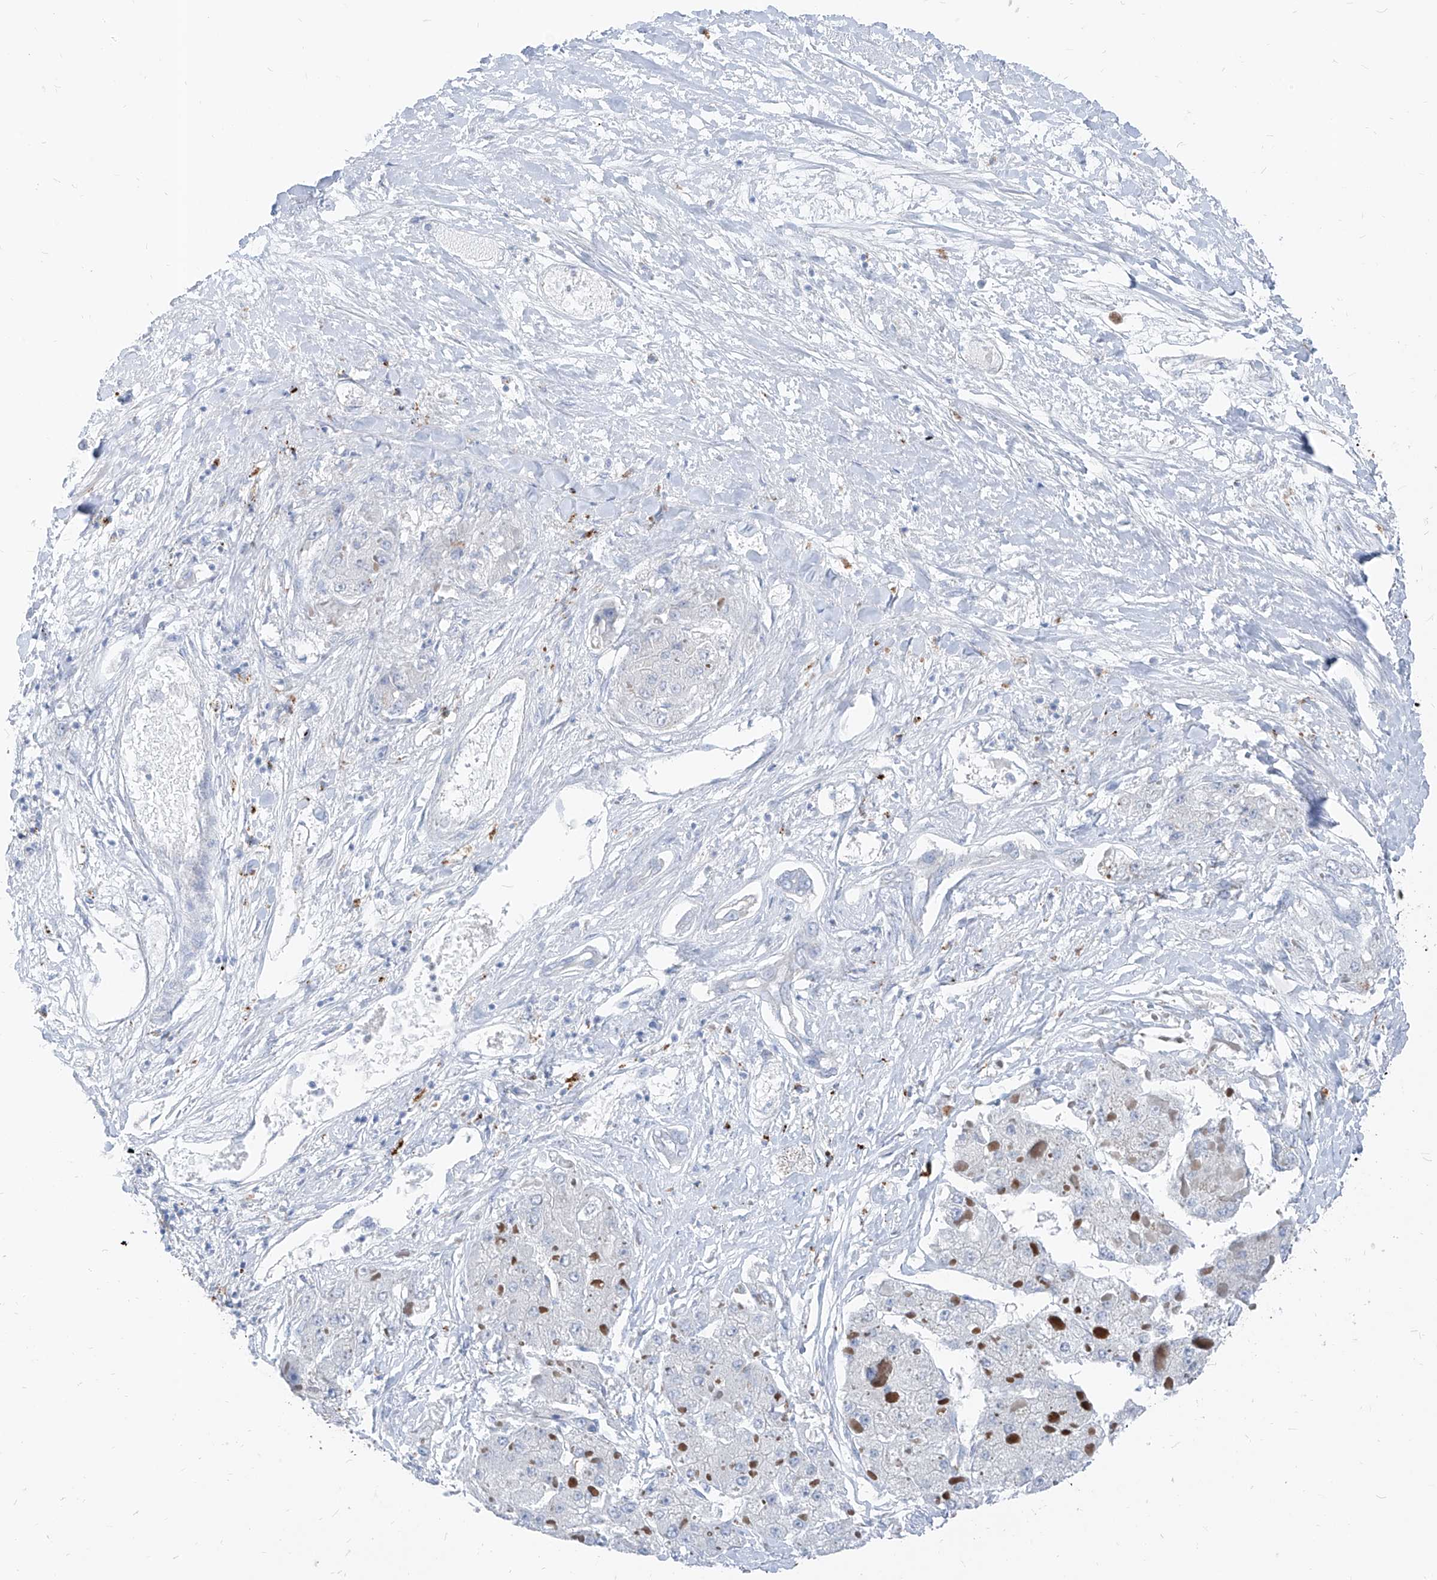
{"staining": {"intensity": "negative", "quantity": "none", "location": "none"}, "tissue": "liver cancer", "cell_type": "Tumor cells", "image_type": "cancer", "snomed": [{"axis": "morphology", "description": "Carcinoma, Hepatocellular, NOS"}, {"axis": "topography", "description": "Liver"}], "caption": "IHC of liver hepatocellular carcinoma reveals no positivity in tumor cells. (Brightfield microscopy of DAB (3,3'-diaminobenzidine) immunohistochemistry (IHC) at high magnification).", "gene": "GPR137C", "patient": {"sex": "female", "age": 73}}